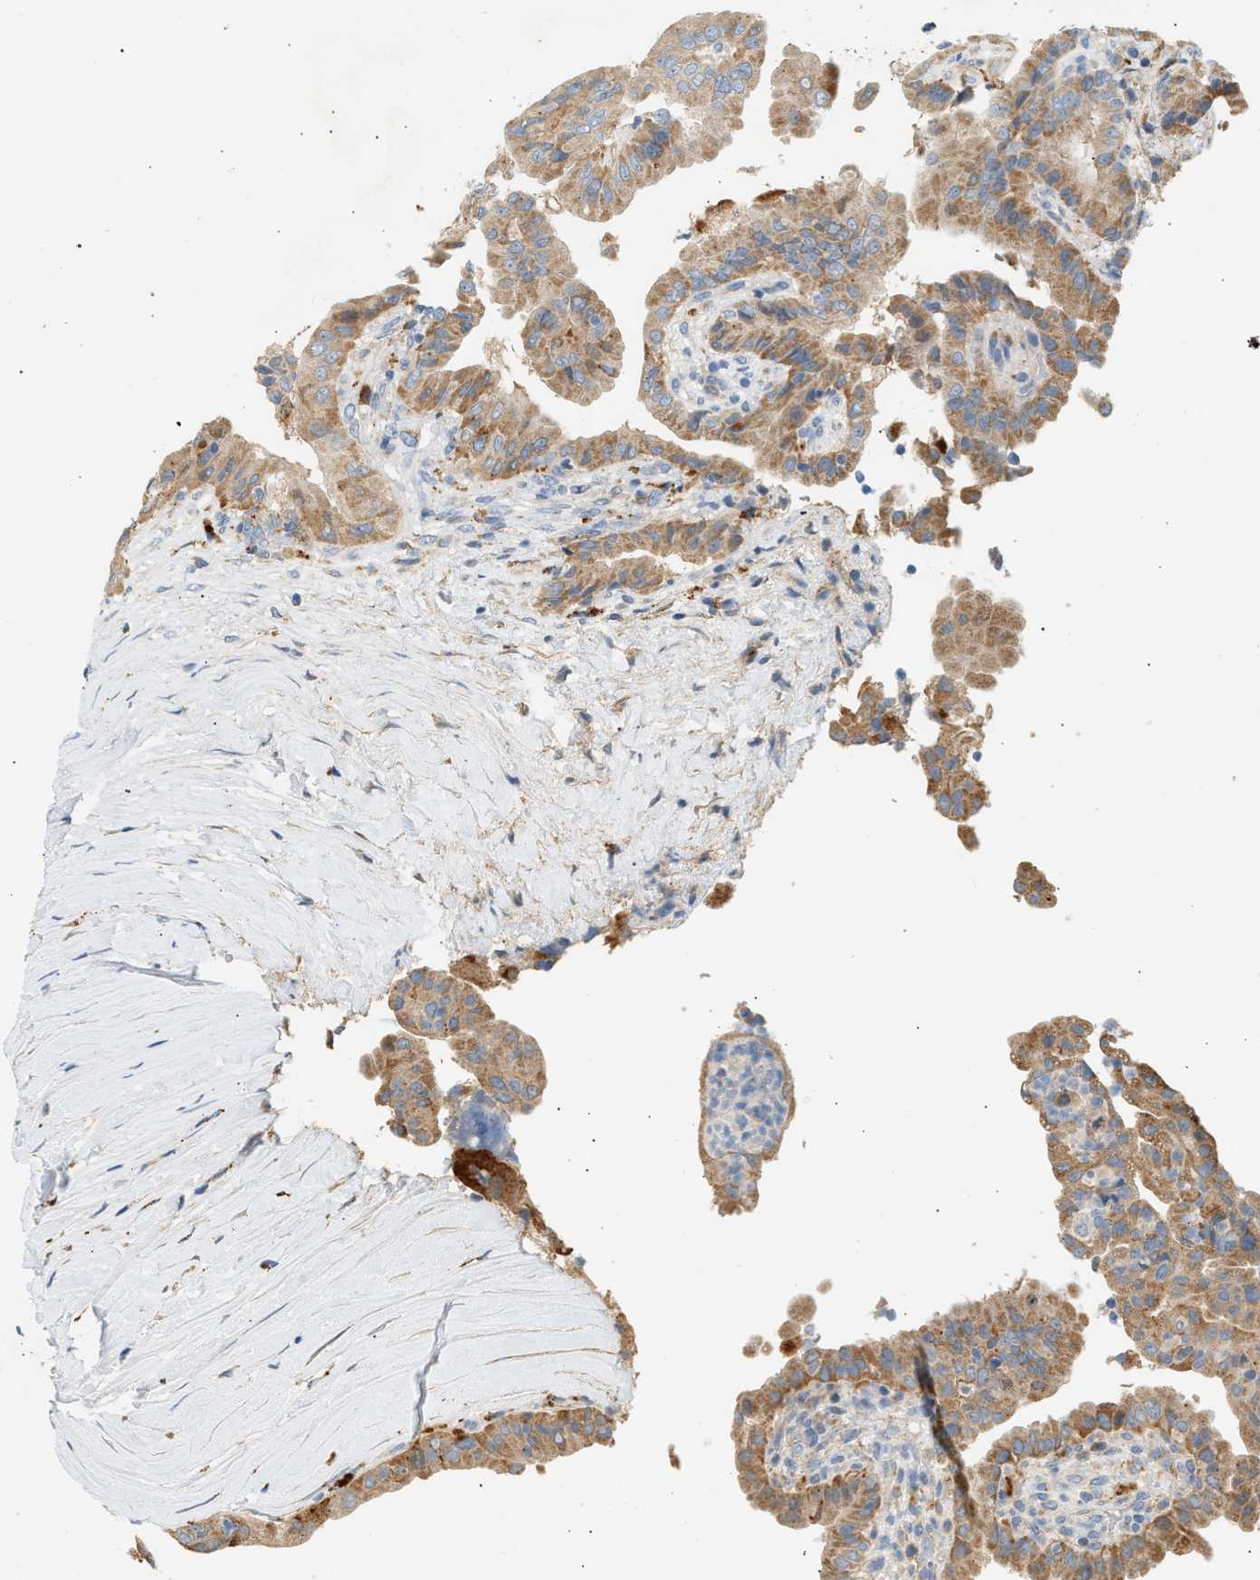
{"staining": {"intensity": "moderate", "quantity": ">75%", "location": "cytoplasmic/membranous"}, "tissue": "thyroid cancer", "cell_type": "Tumor cells", "image_type": "cancer", "snomed": [{"axis": "morphology", "description": "Papillary adenocarcinoma, NOS"}, {"axis": "topography", "description": "Thyroid gland"}], "caption": "Tumor cells demonstrate moderate cytoplasmic/membranous expression in approximately >75% of cells in thyroid papillary adenocarcinoma.", "gene": "ENTHD1", "patient": {"sex": "male", "age": 33}}